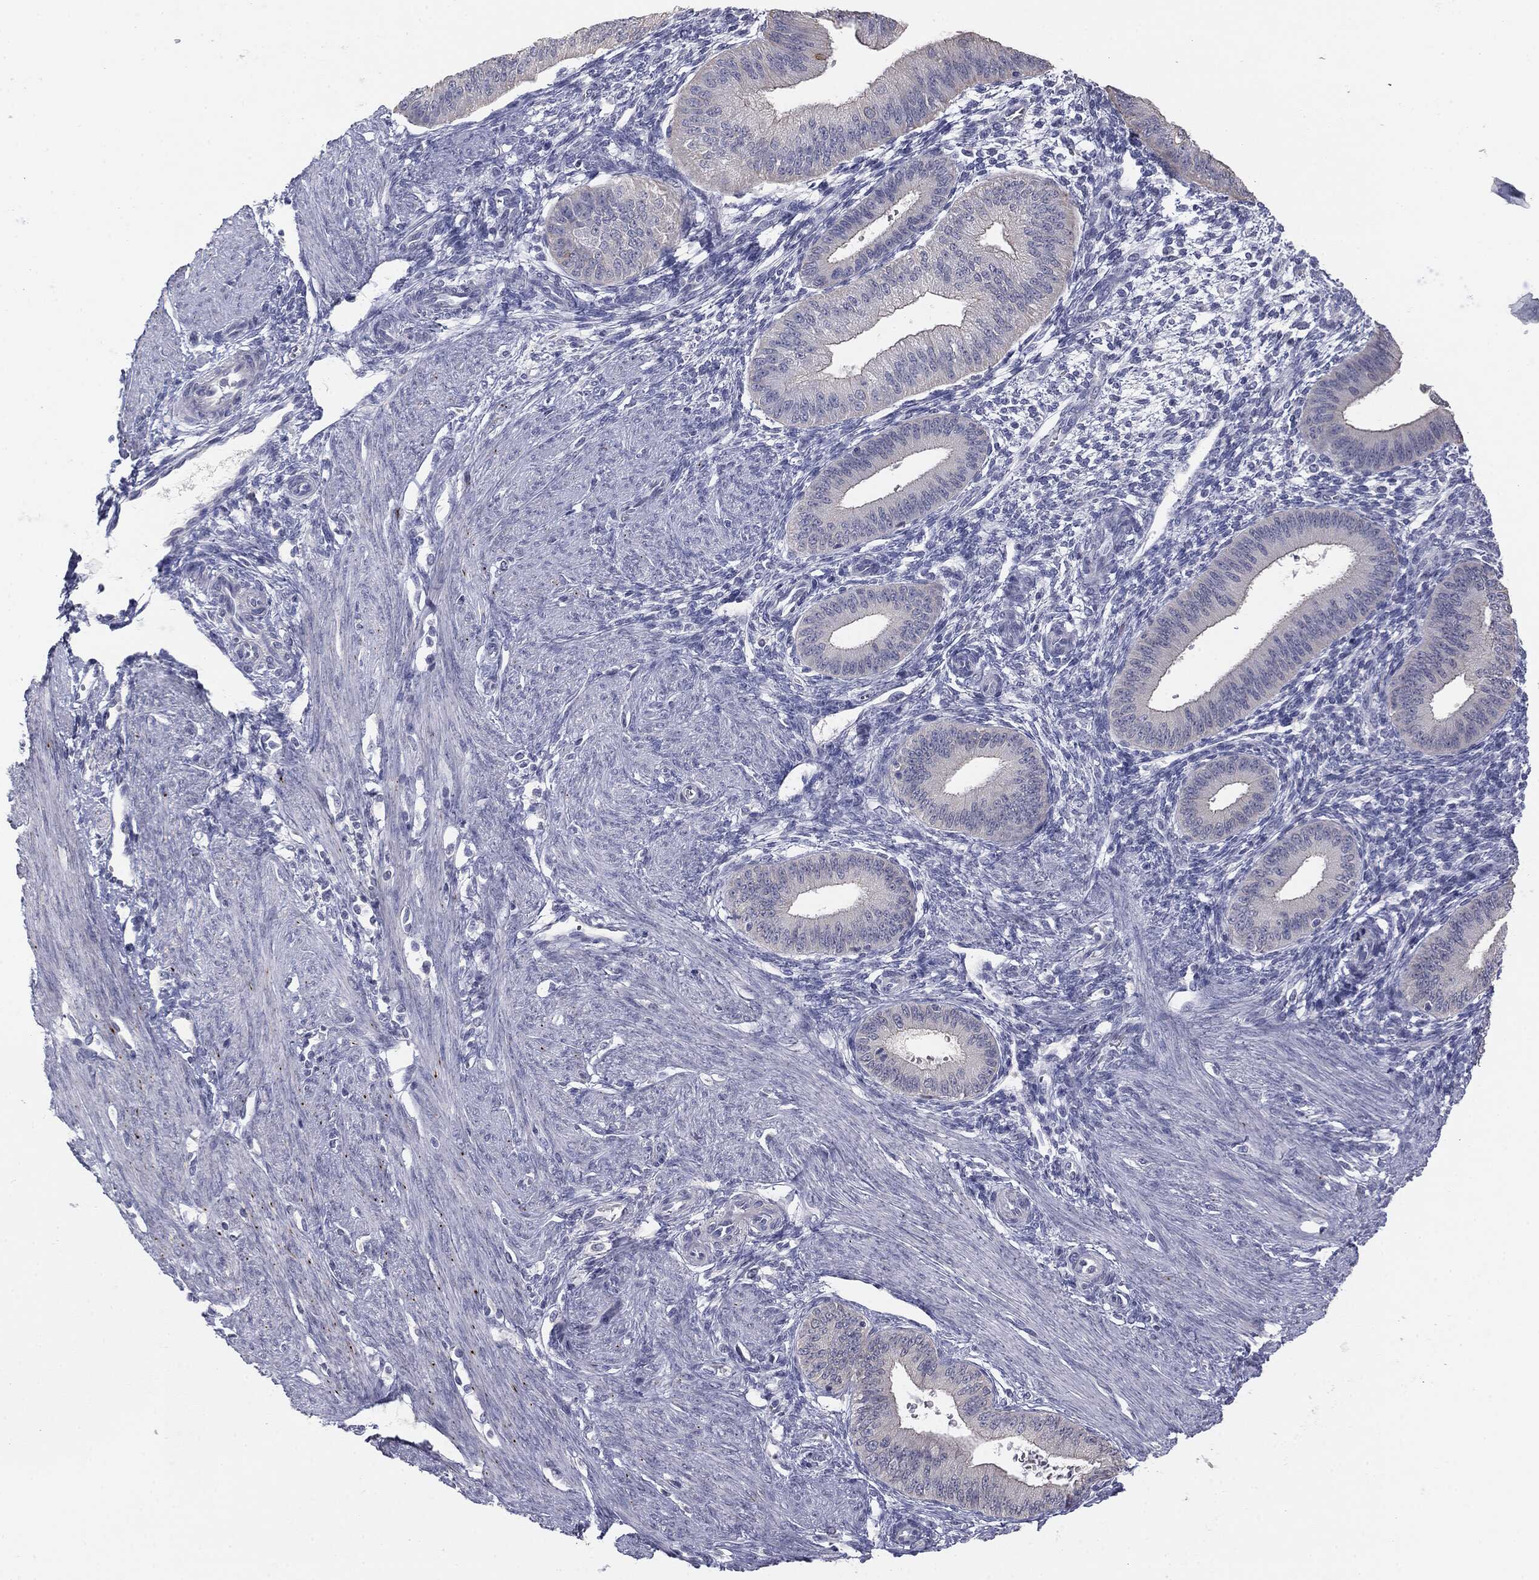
{"staining": {"intensity": "negative", "quantity": "none", "location": "none"}, "tissue": "endometrium", "cell_type": "Cells in endometrial stroma", "image_type": "normal", "snomed": [{"axis": "morphology", "description": "Normal tissue, NOS"}, {"axis": "topography", "description": "Endometrium"}], "caption": "Immunohistochemical staining of benign endometrium displays no significant positivity in cells in endometrial stroma.", "gene": "MUC1", "patient": {"sex": "female", "age": 39}}